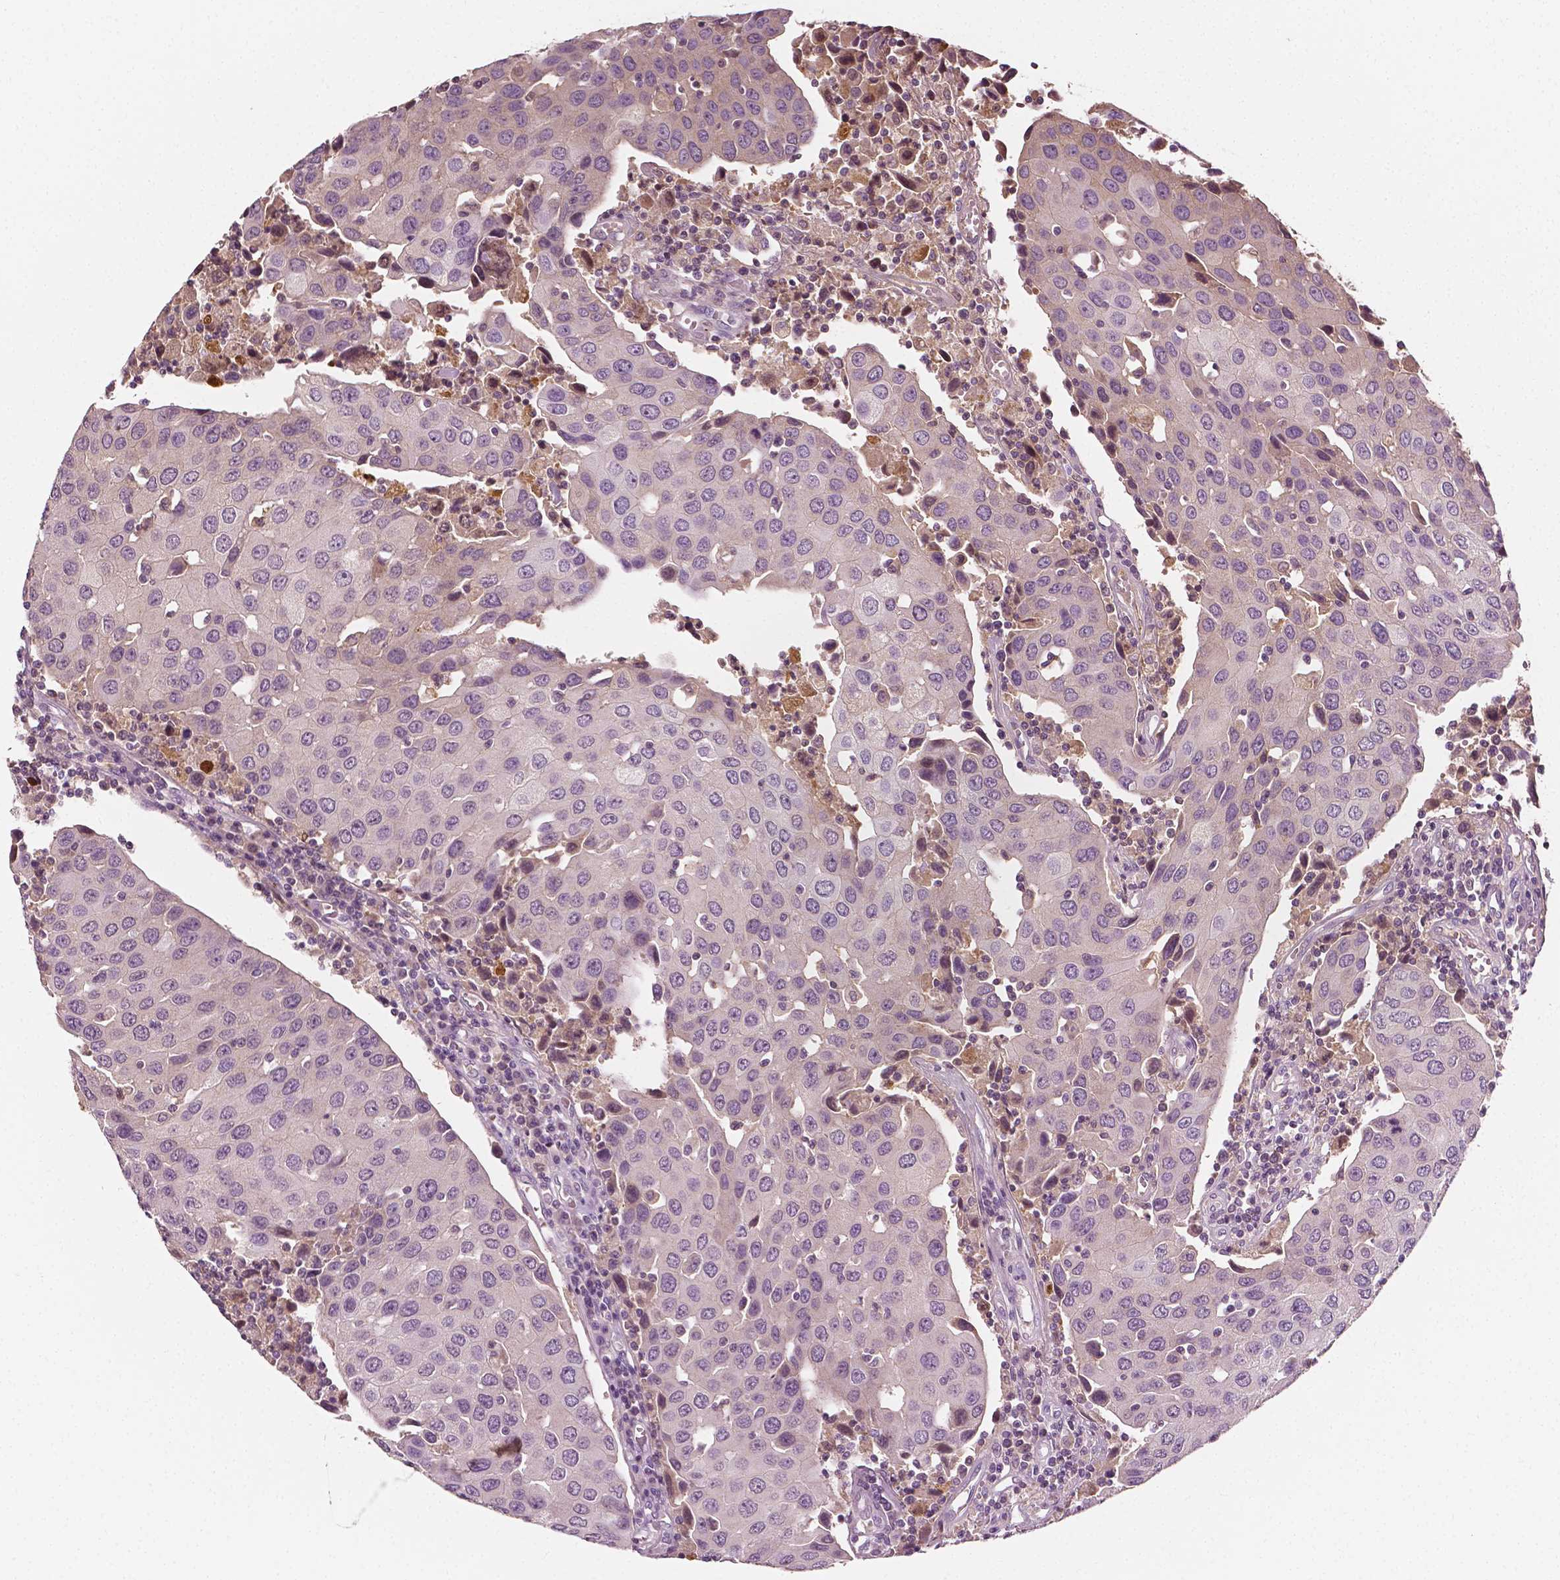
{"staining": {"intensity": "weak", "quantity": "<25%", "location": "nuclear"}, "tissue": "urothelial cancer", "cell_type": "Tumor cells", "image_type": "cancer", "snomed": [{"axis": "morphology", "description": "Urothelial carcinoma, High grade"}, {"axis": "topography", "description": "Urinary bladder"}], "caption": "Tumor cells are negative for protein expression in human urothelial cancer.", "gene": "APOA4", "patient": {"sex": "female", "age": 85}}